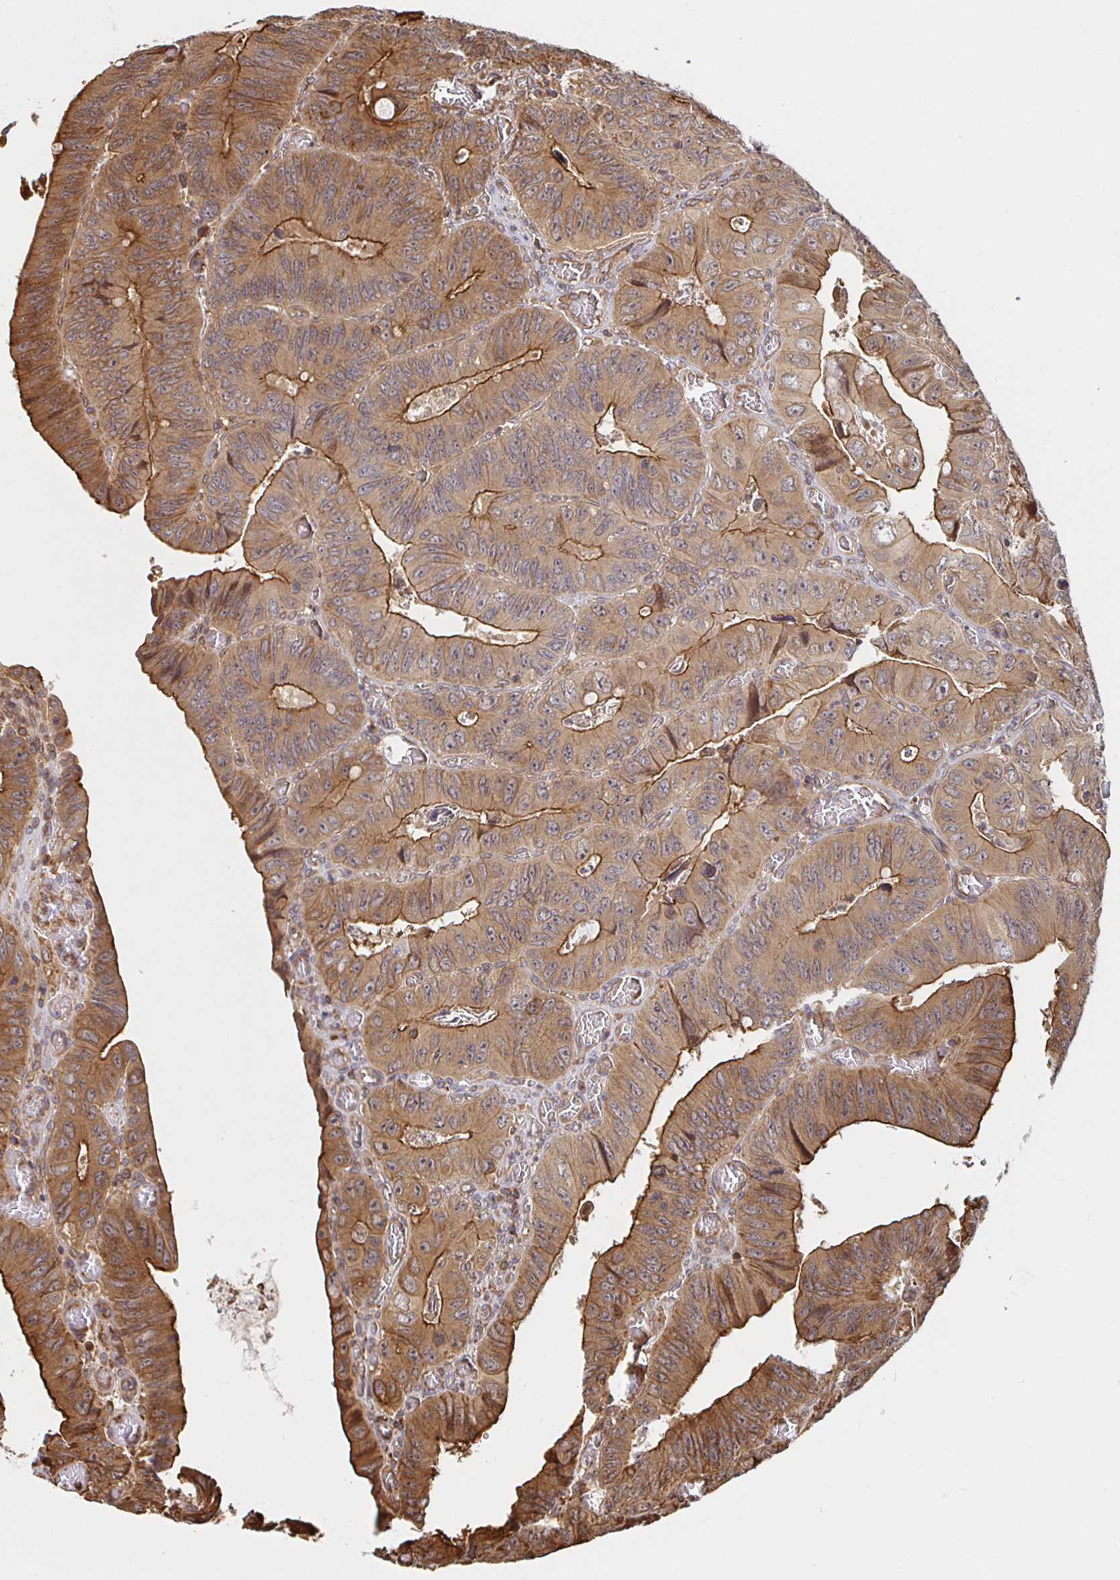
{"staining": {"intensity": "moderate", "quantity": ">75%", "location": "cytoplasmic/membranous"}, "tissue": "colorectal cancer", "cell_type": "Tumor cells", "image_type": "cancer", "snomed": [{"axis": "morphology", "description": "Adenocarcinoma, NOS"}, {"axis": "topography", "description": "Colon"}], "caption": "Immunohistochemical staining of human colorectal cancer exhibits medium levels of moderate cytoplasmic/membranous expression in approximately >75% of tumor cells.", "gene": "STRAP", "patient": {"sex": "female", "age": 84}}